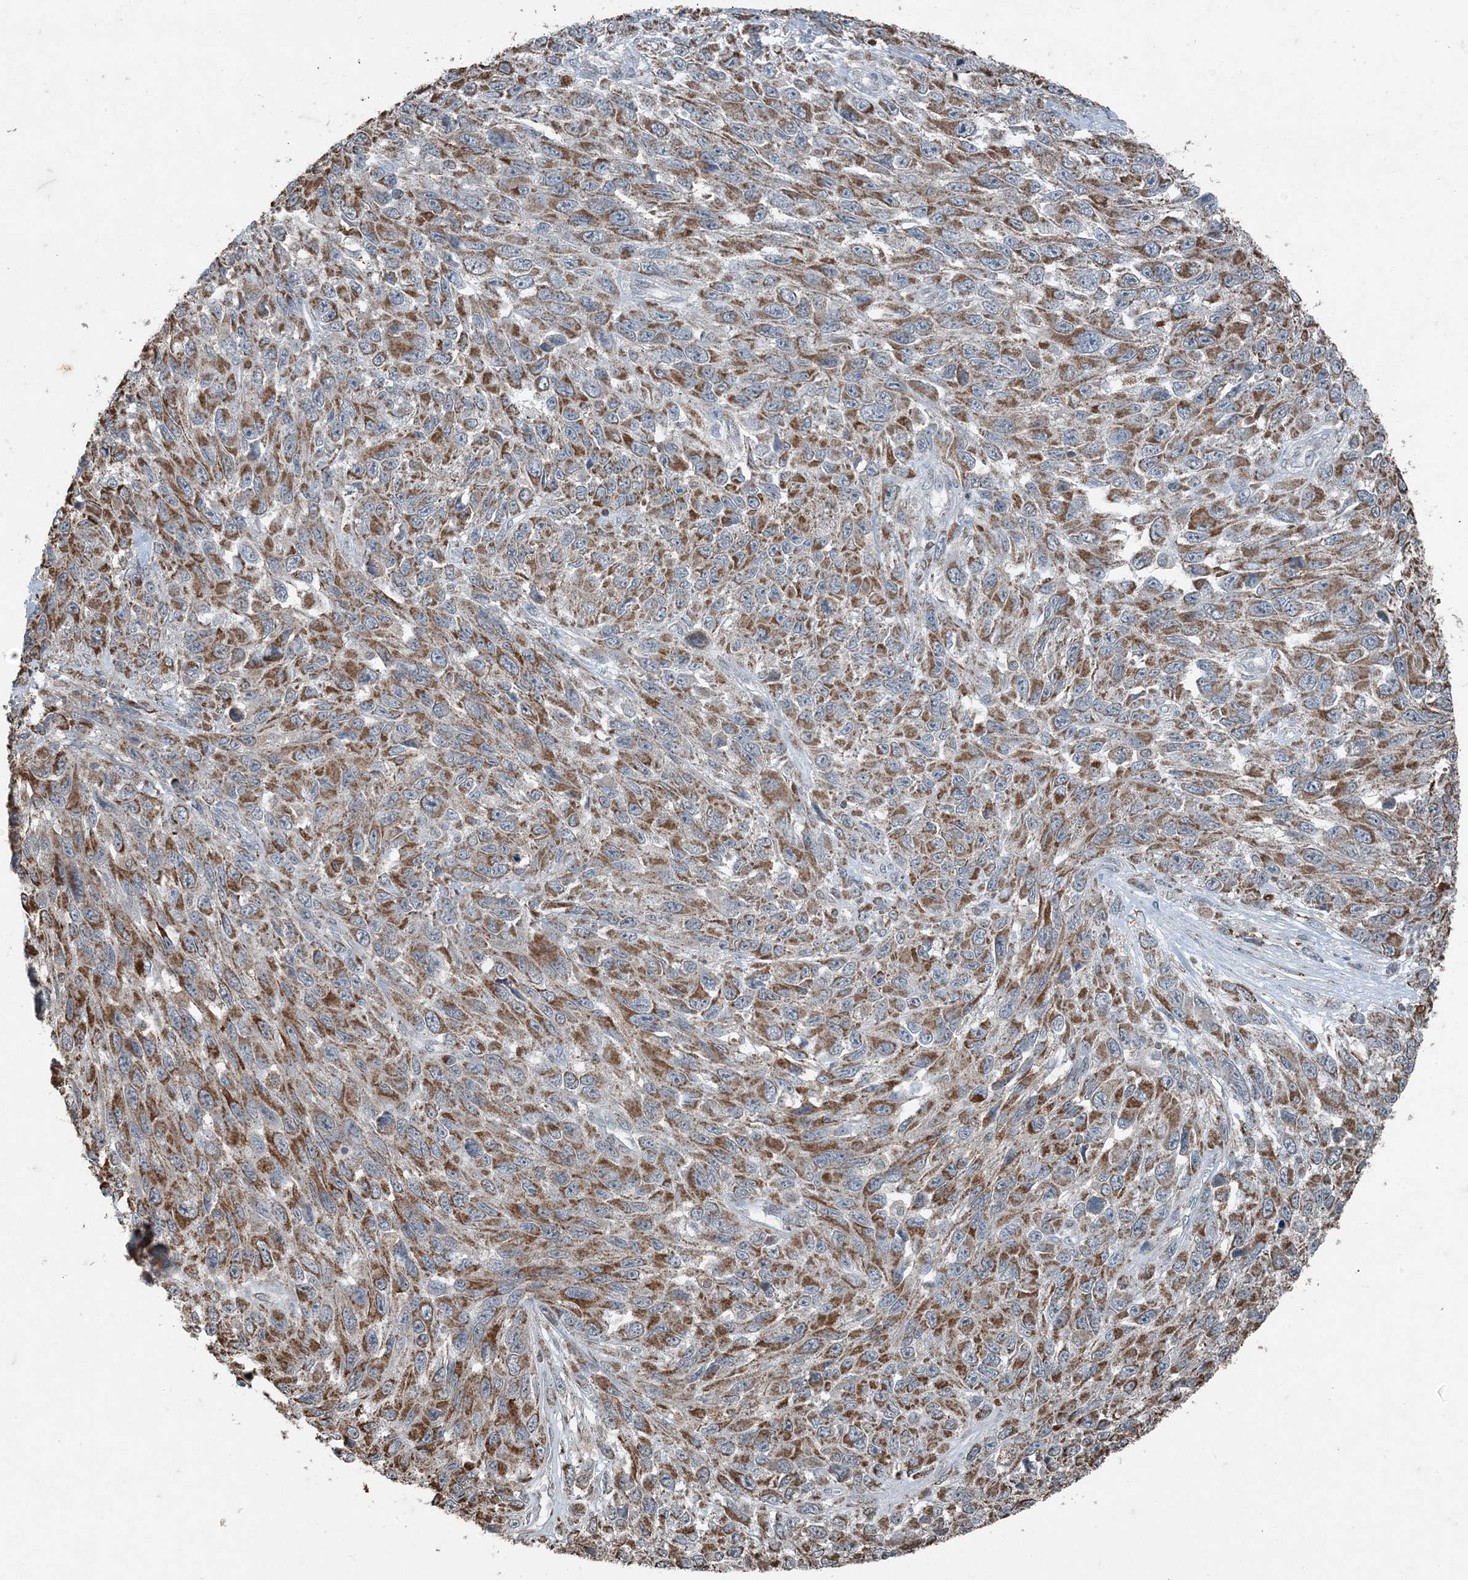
{"staining": {"intensity": "moderate", "quantity": ">75%", "location": "cytoplasmic/membranous"}, "tissue": "melanoma", "cell_type": "Tumor cells", "image_type": "cancer", "snomed": [{"axis": "morphology", "description": "Malignant melanoma, NOS"}, {"axis": "topography", "description": "Skin"}], "caption": "Immunohistochemistry (IHC) staining of malignant melanoma, which displays medium levels of moderate cytoplasmic/membranous expression in about >75% of tumor cells indicating moderate cytoplasmic/membranous protein positivity. The staining was performed using DAB (brown) for protein detection and nuclei were counterstained in hematoxylin (blue).", "gene": "GNL1", "patient": {"sex": "female", "age": 96}}